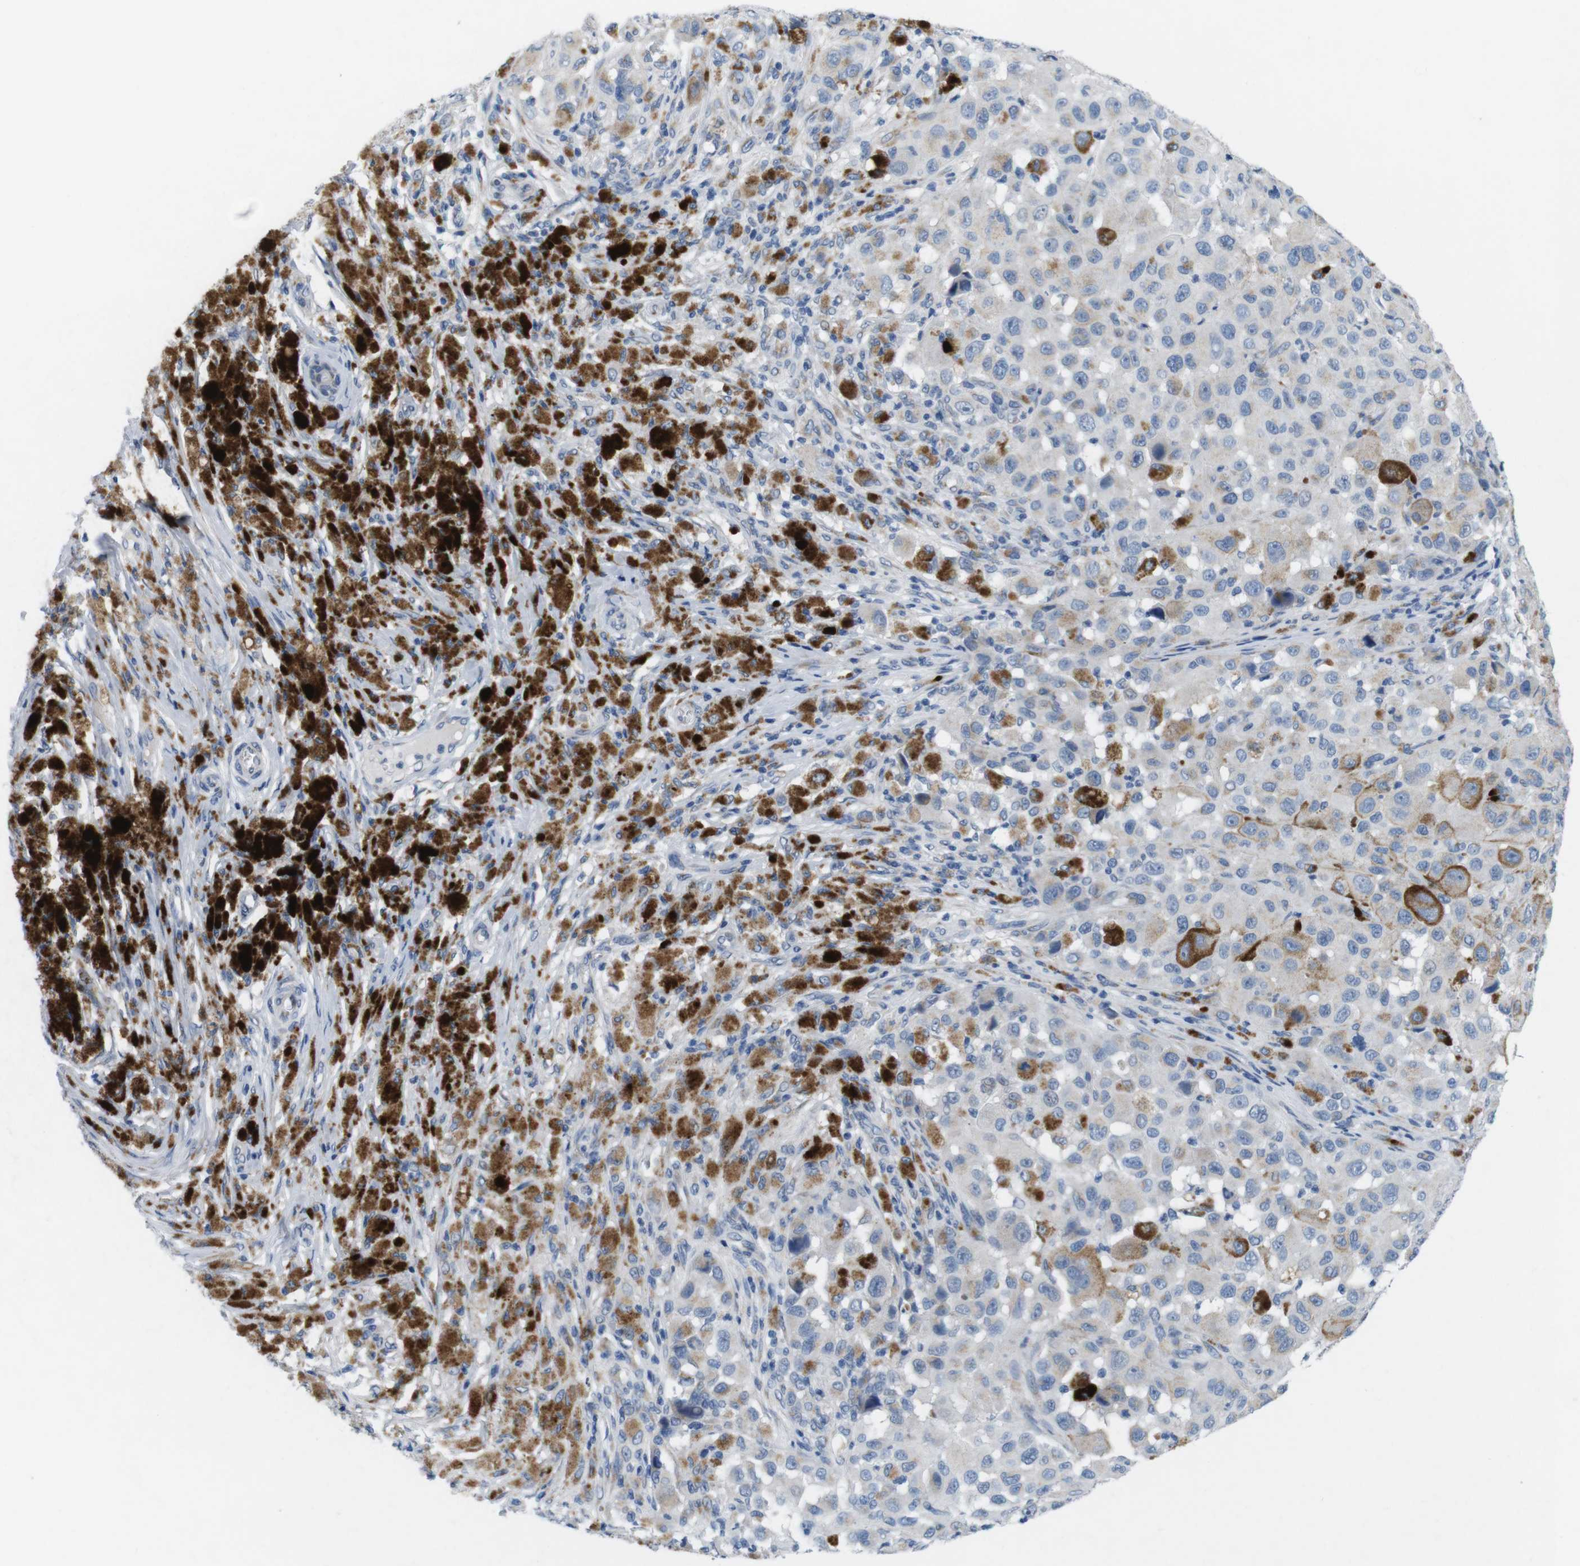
{"staining": {"intensity": "moderate", "quantity": "<25%", "location": "cytoplasmic/membranous"}, "tissue": "melanoma", "cell_type": "Tumor cells", "image_type": "cancer", "snomed": [{"axis": "morphology", "description": "Malignant melanoma, NOS"}, {"axis": "topography", "description": "Skin"}], "caption": "Immunohistochemical staining of melanoma reveals moderate cytoplasmic/membranous protein positivity in about <25% of tumor cells.", "gene": "GOLGA2", "patient": {"sex": "male", "age": 96}}